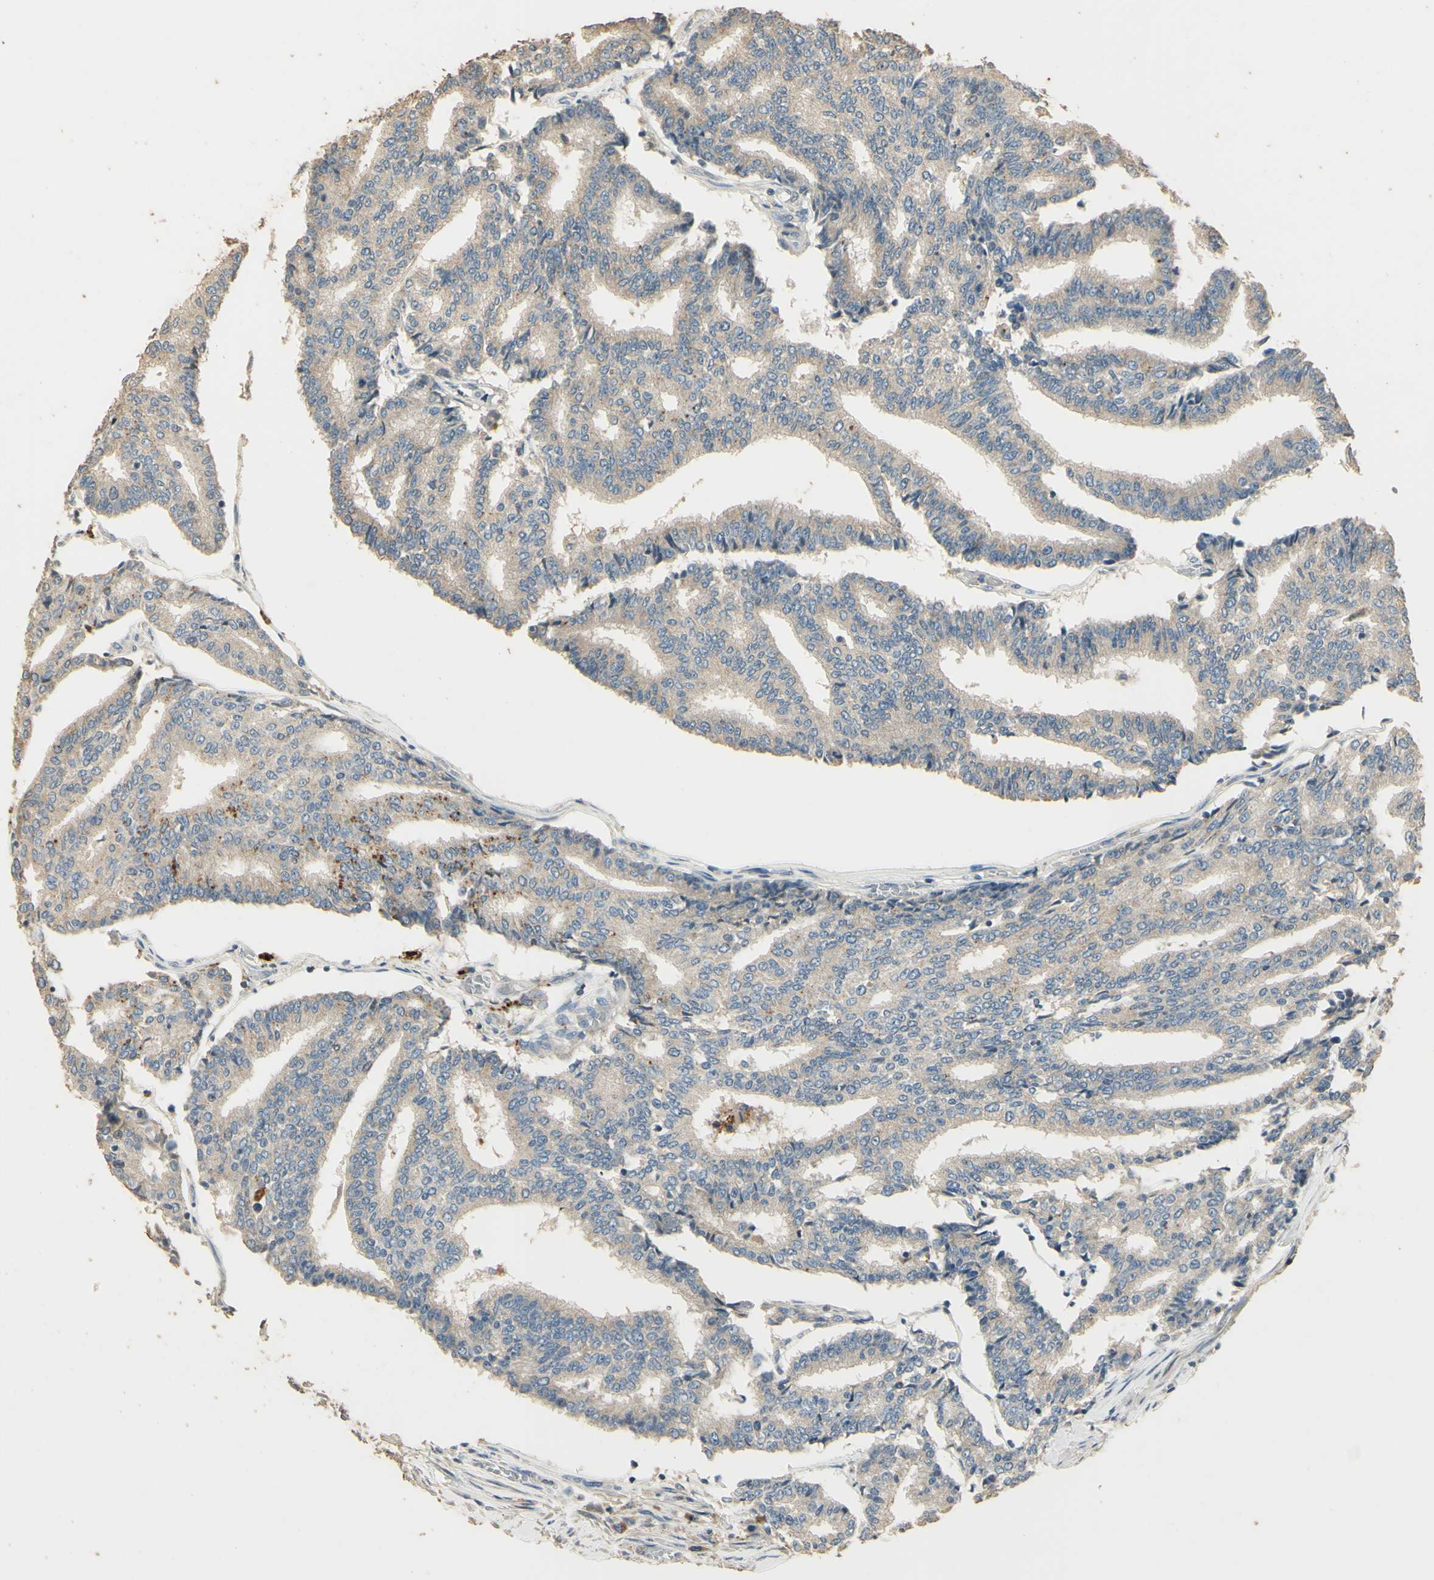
{"staining": {"intensity": "negative", "quantity": "none", "location": "none"}, "tissue": "prostate cancer", "cell_type": "Tumor cells", "image_type": "cancer", "snomed": [{"axis": "morphology", "description": "Adenocarcinoma, High grade"}, {"axis": "topography", "description": "Prostate"}], "caption": "The histopathology image exhibits no significant staining in tumor cells of adenocarcinoma (high-grade) (prostate).", "gene": "ARHGEF17", "patient": {"sex": "male", "age": 55}}